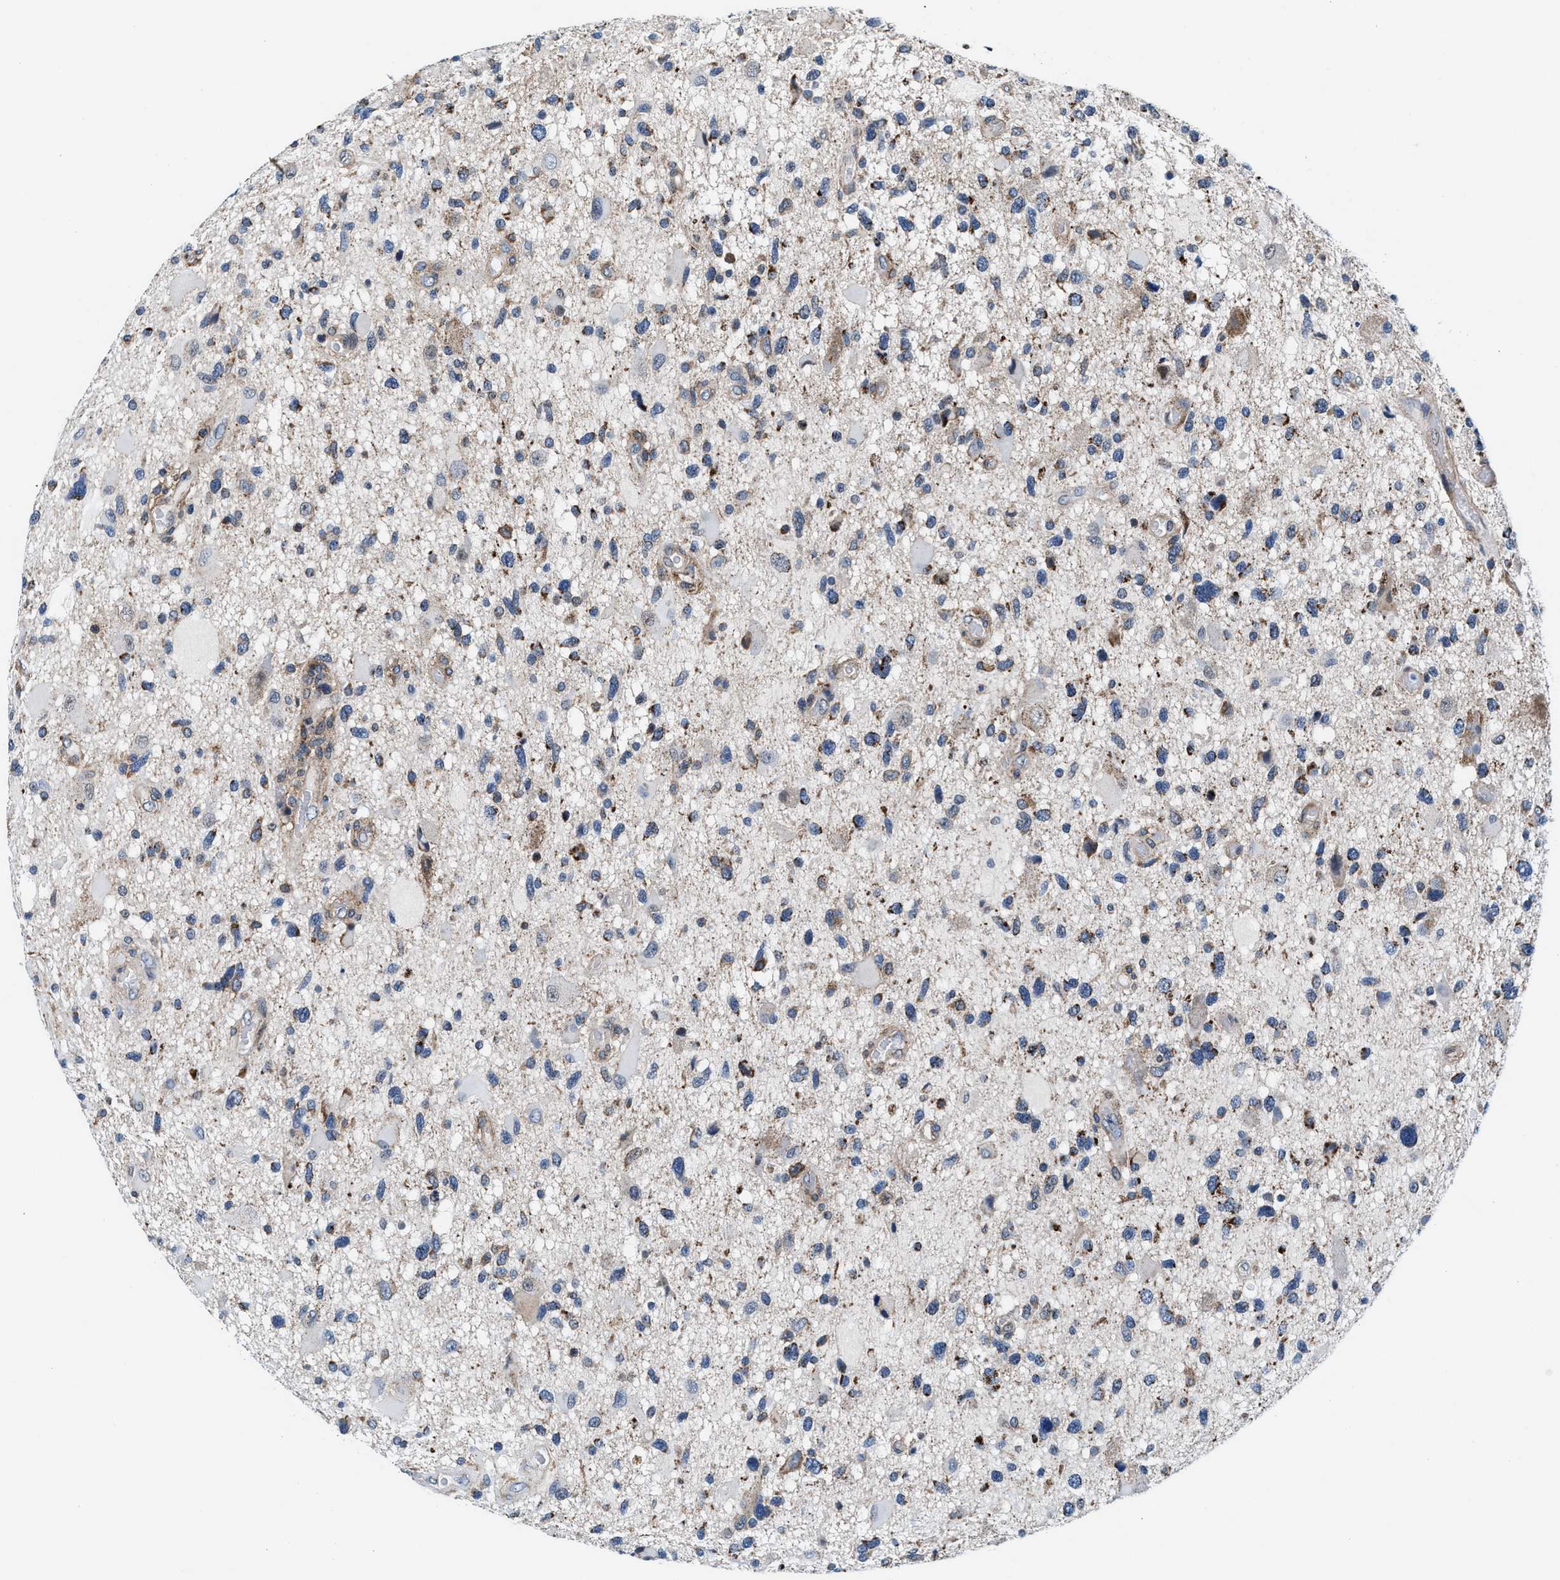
{"staining": {"intensity": "moderate", "quantity": "<25%", "location": "cytoplasmic/membranous"}, "tissue": "glioma", "cell_type": "Tumor cells", "image_type": "cancer", "snomed": [{"axis": "morphology", "description": "Glioma, malignant, High grade"}, {"axis": "topography", "description": "Brain"}], "caption": "High-power microscopy captured an IHC micrograph of malignant glioma (high-grade), revealing moderate cytoplasmic/membranous staining in about <25% of tumor cells.", "gene": "NKTR", "patient": {"sex": "male", "age": 33}}